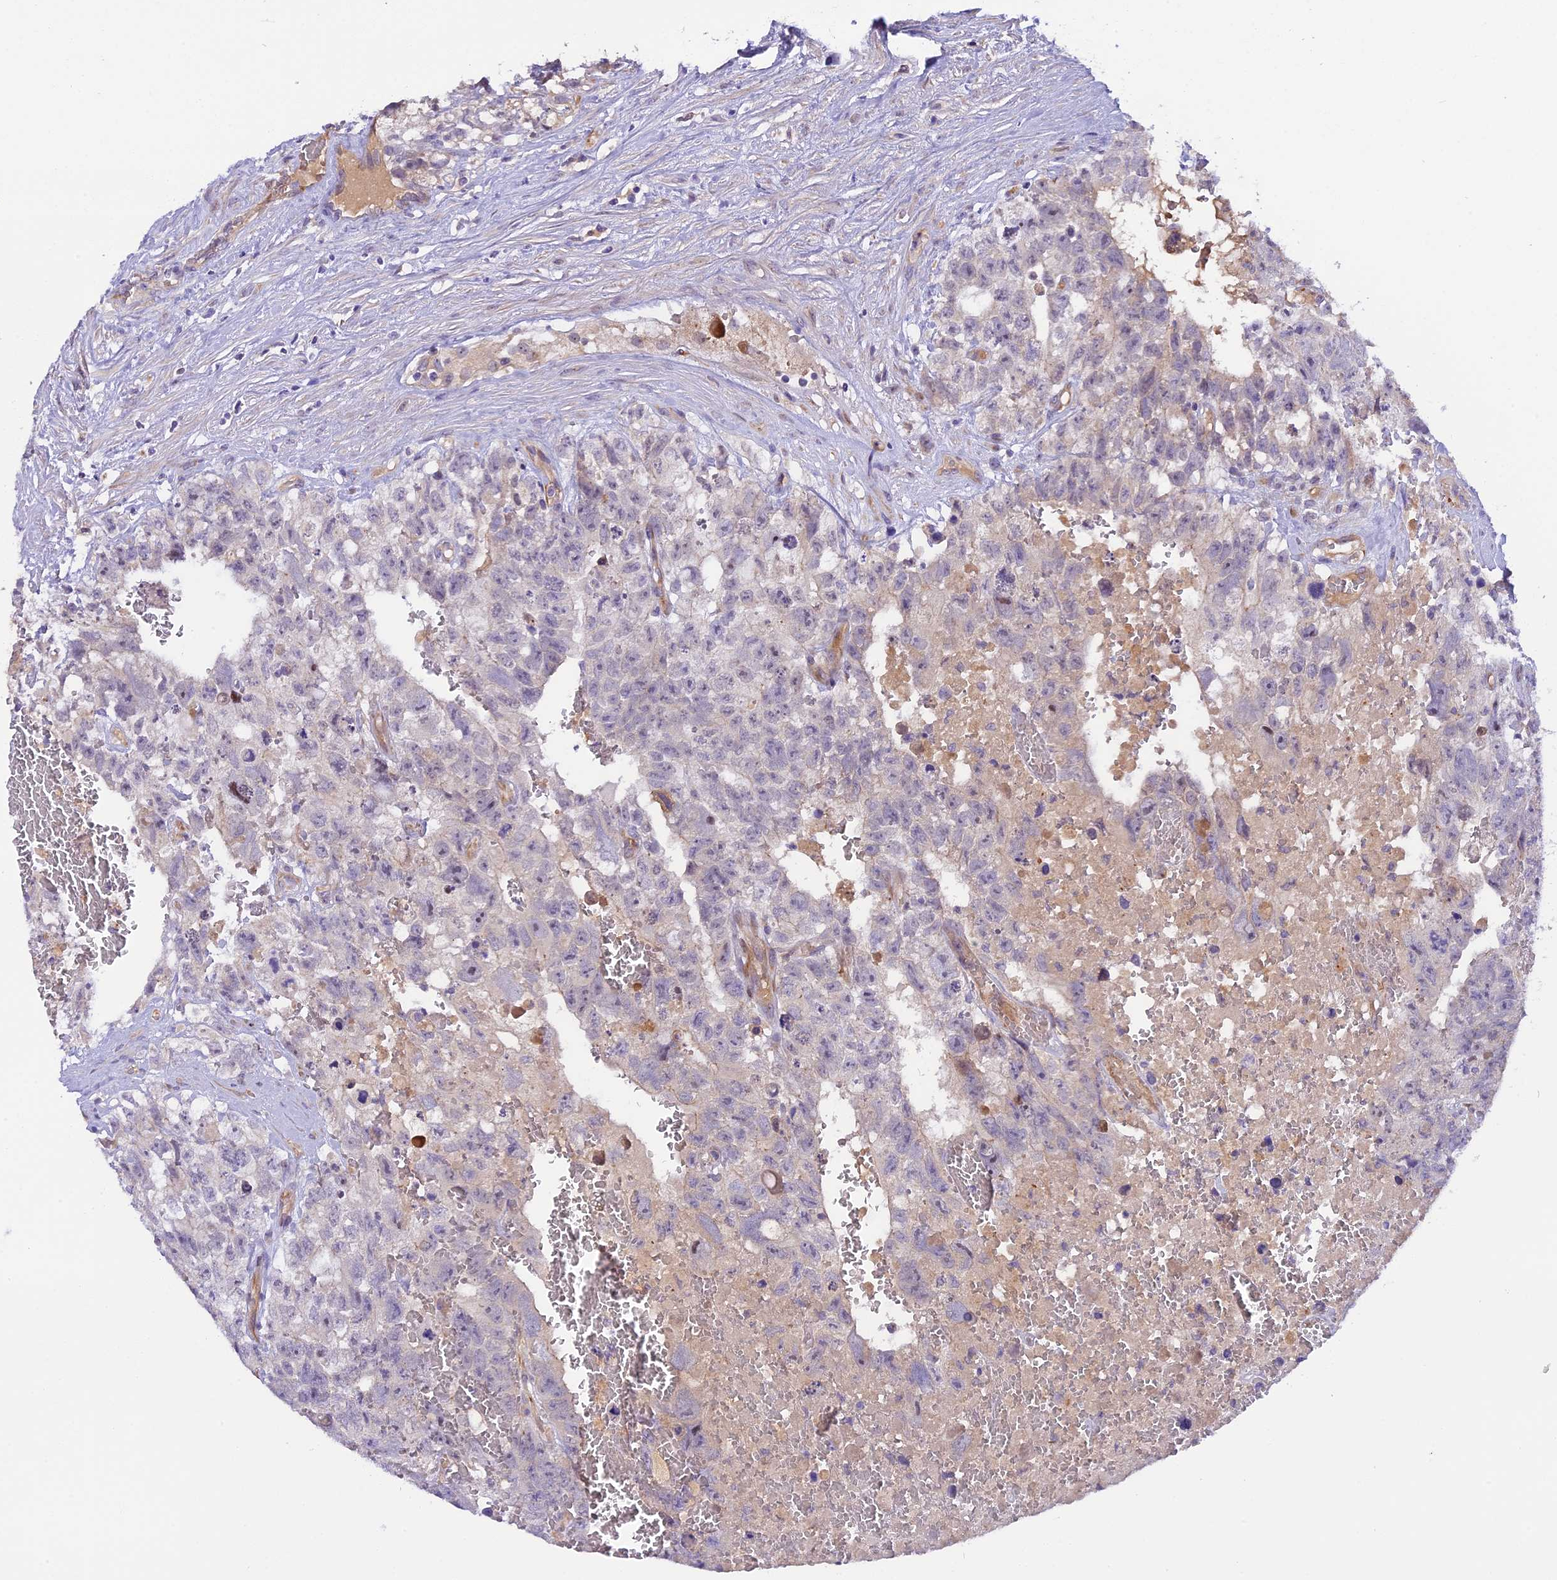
{"staining": {"intensity": "negative", "quantity": "none", "location": "none"}, "tissue": "testis cancer", "cell_type": "Tumor cells", "image_type": "cancer", "snomed": [{"axis": "morphology", "description": "Carcinoma, Embryonal, NOS"}, {"axis": "topography", "description": "Testis"}], "caption": "A high-resolution image shows immunohistochemistry (IHC) staining of testis embryonal carcinoma, which demonstrates no significant expression in tumor cells. (DAB IHC, high magnification).", "gene": "CCDC32", "patient": {"sex": "male", "age": 26}}